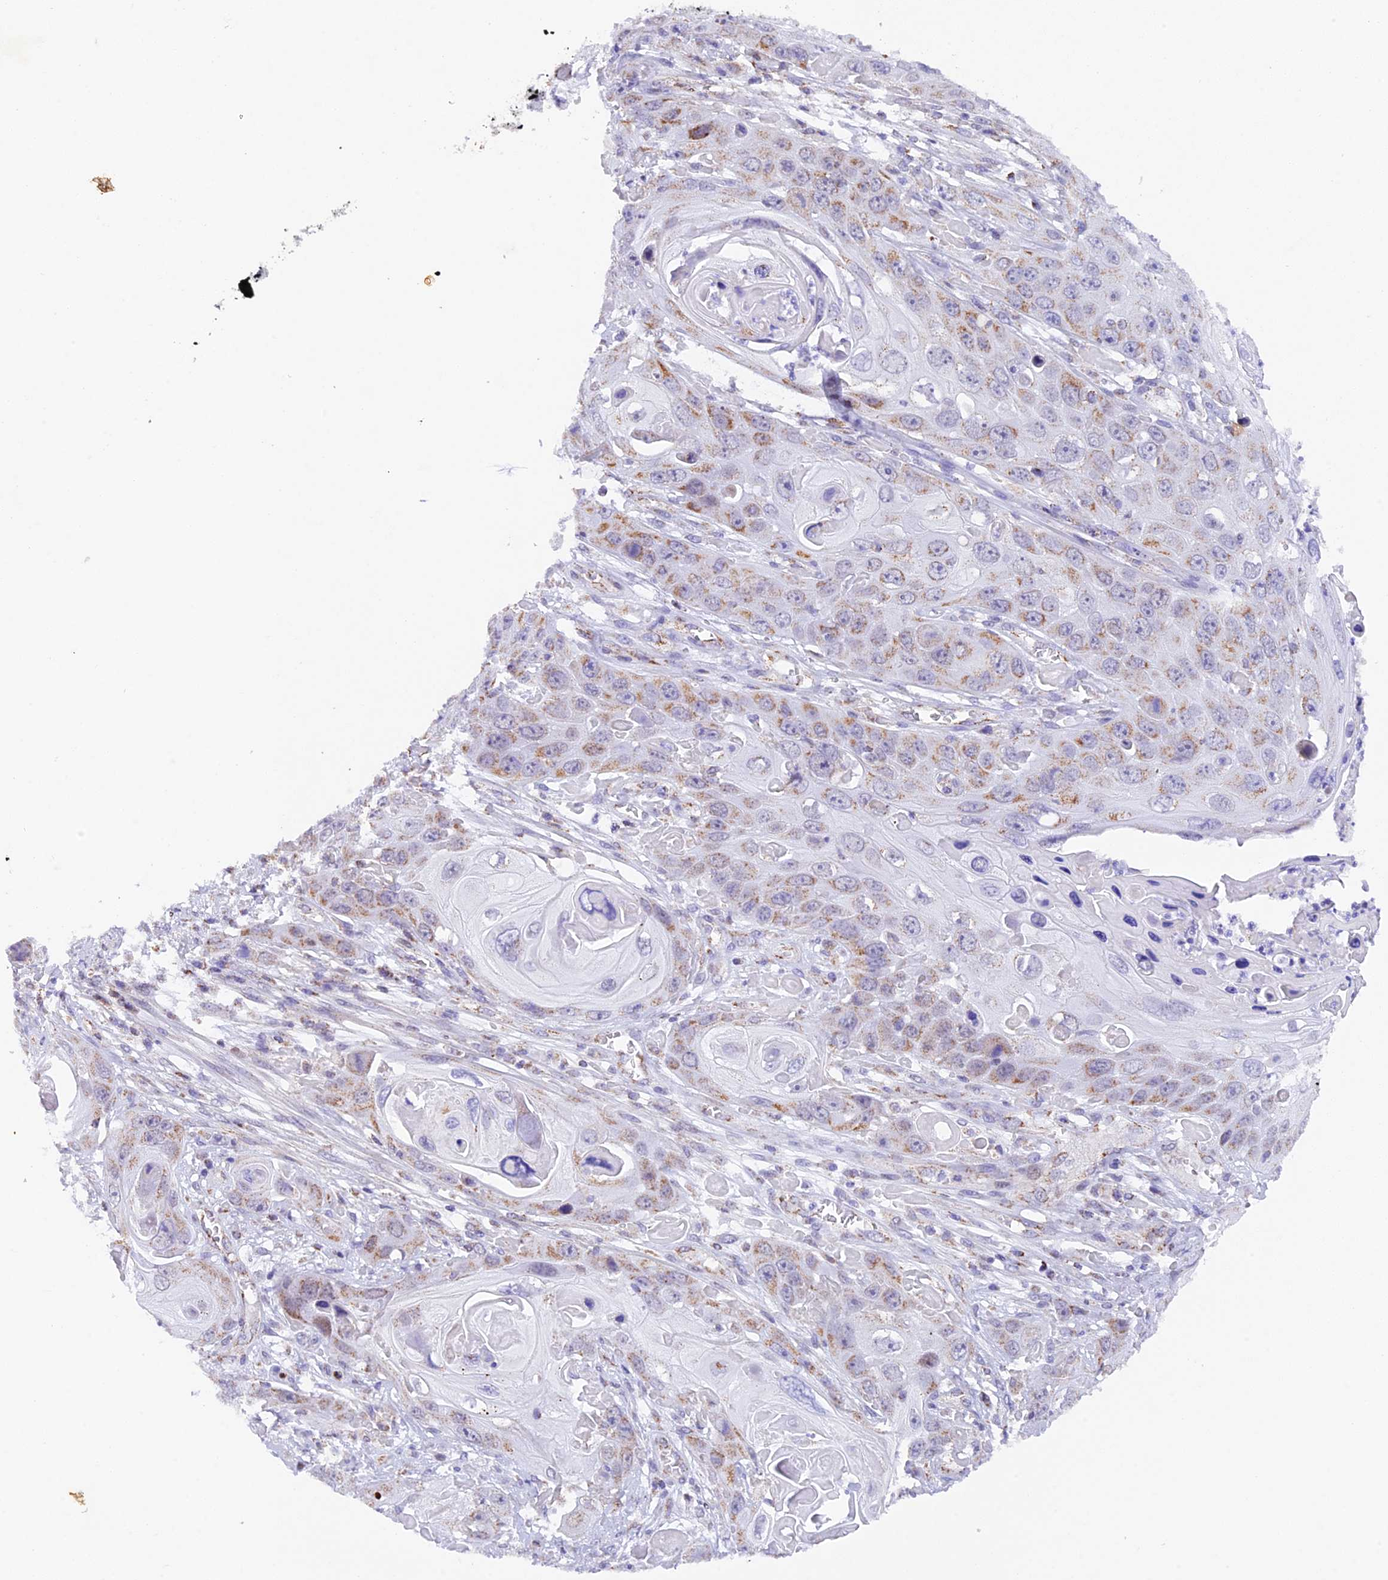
{"staining": {"intensity": "moderate", "quantity": "25%-75%", "location": "cytoplasmic/membranous"}, "tissue": "skin cancer", "cell_type": "Tumor cells", "image_type": "cancer", "snomed": [{"axis": "morphology", "description": "Squamous cell carcinoma, NOS"}, {"axis": "topography", "description": "Skin"}], "caption": "Skin cancer stained for a protein (brown) exhibits moderate cytoplasmic/membranous positive staining in about 25%-75% of tumor cells.", "gene": "TFAM", "patient": {"sex": "male", "age": 55}}